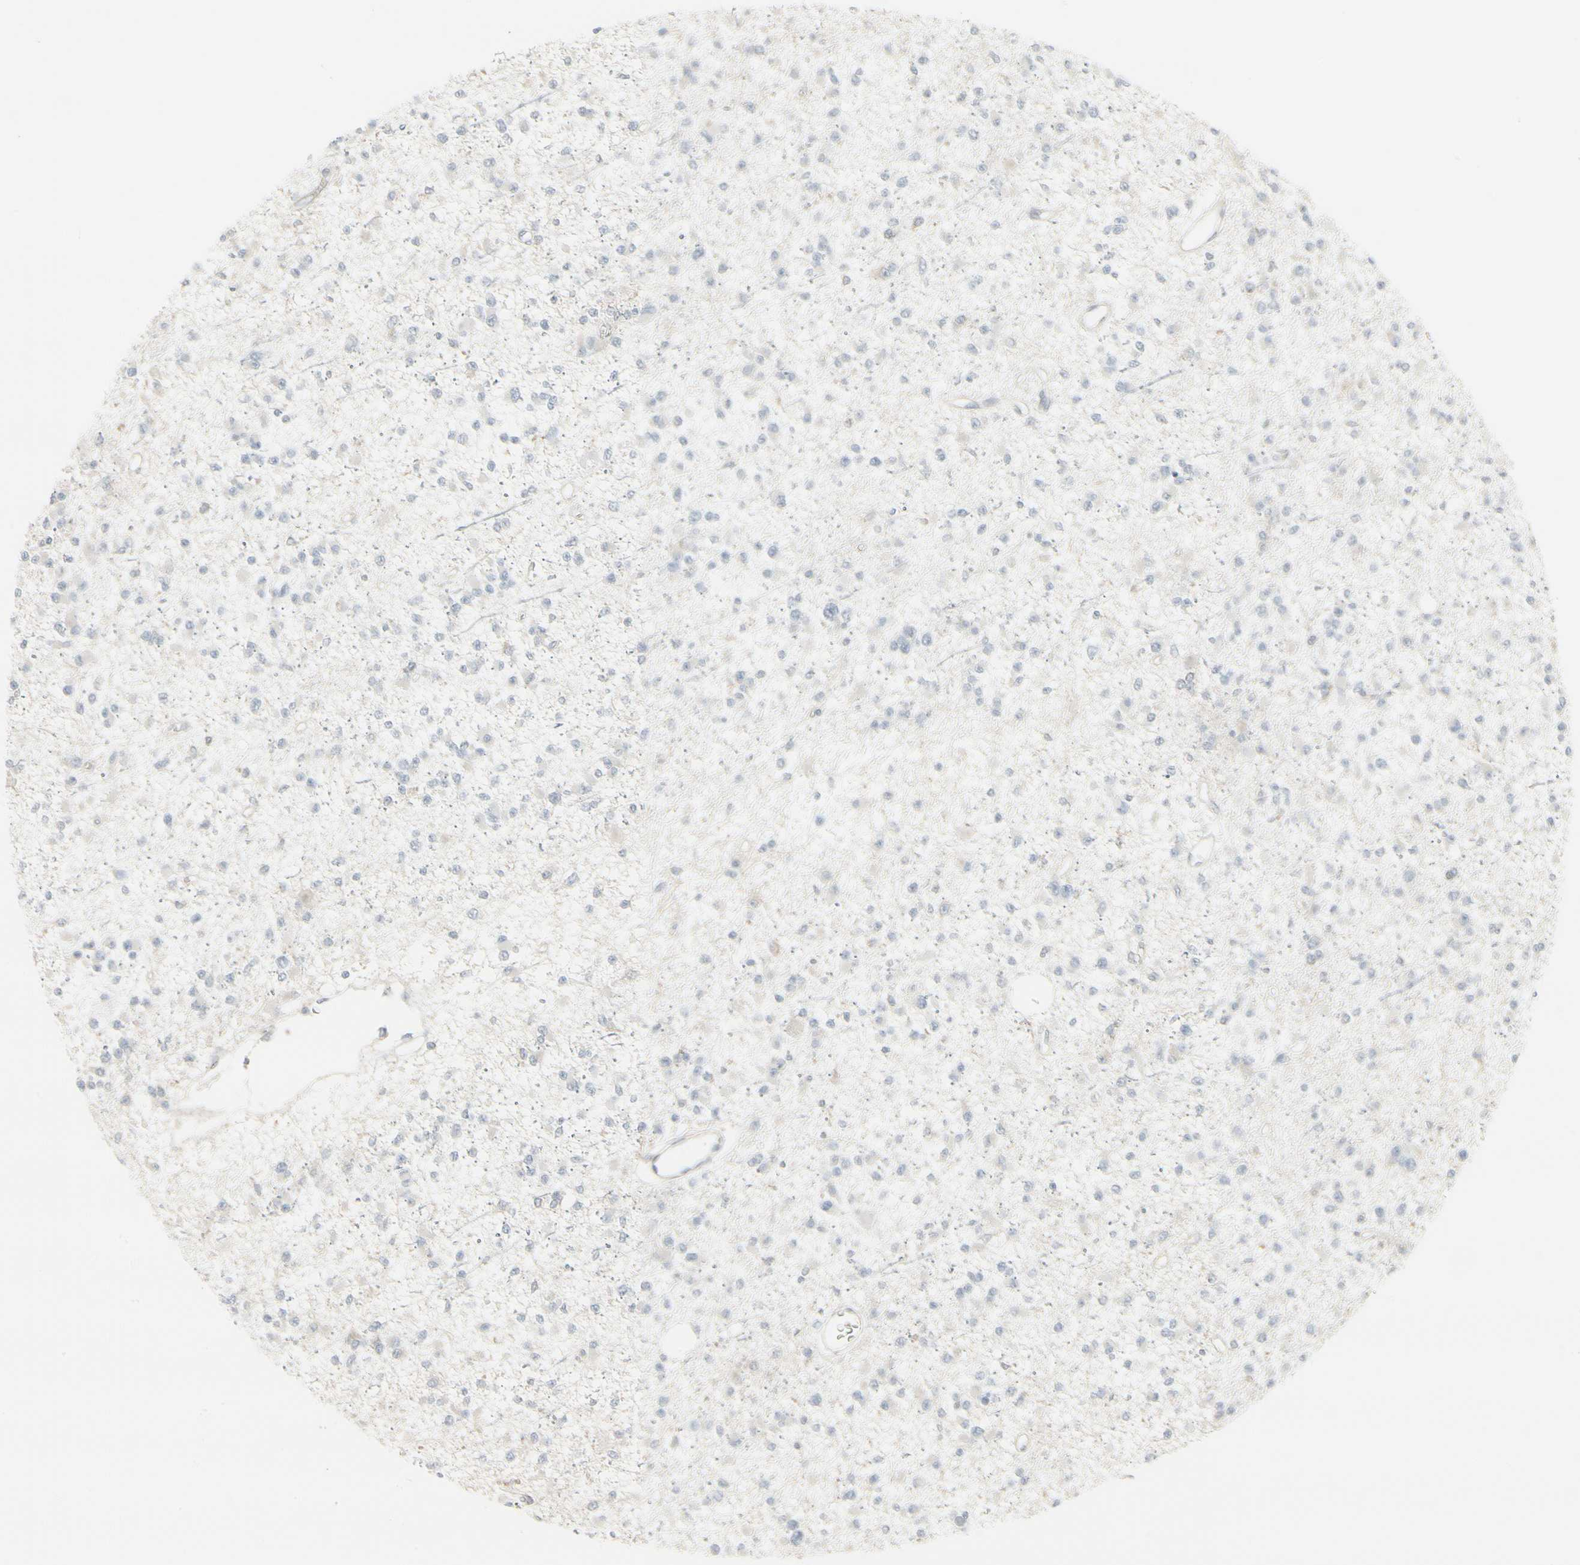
{"staining": {"intensity": "negative", "quantity": "none", "location": "none"}, "tissue": "glioma", "cell_type": "Tumor cells", "image_type": "cancer", "snomed": [{"axis": "morphology", "description": "Glioma, malignant, Low grade"}, {"axis": "topography", "description": "Brain"}], "caption": "DAB immunohistochemical staining of glioma shows no significant expression in tumor cells. The staining is performed using DAB brown chromogen with nuclei counter-stained in using hematoxylin.", "gene": "EPS15", "patient": {"sex": "female", "age": 22}}